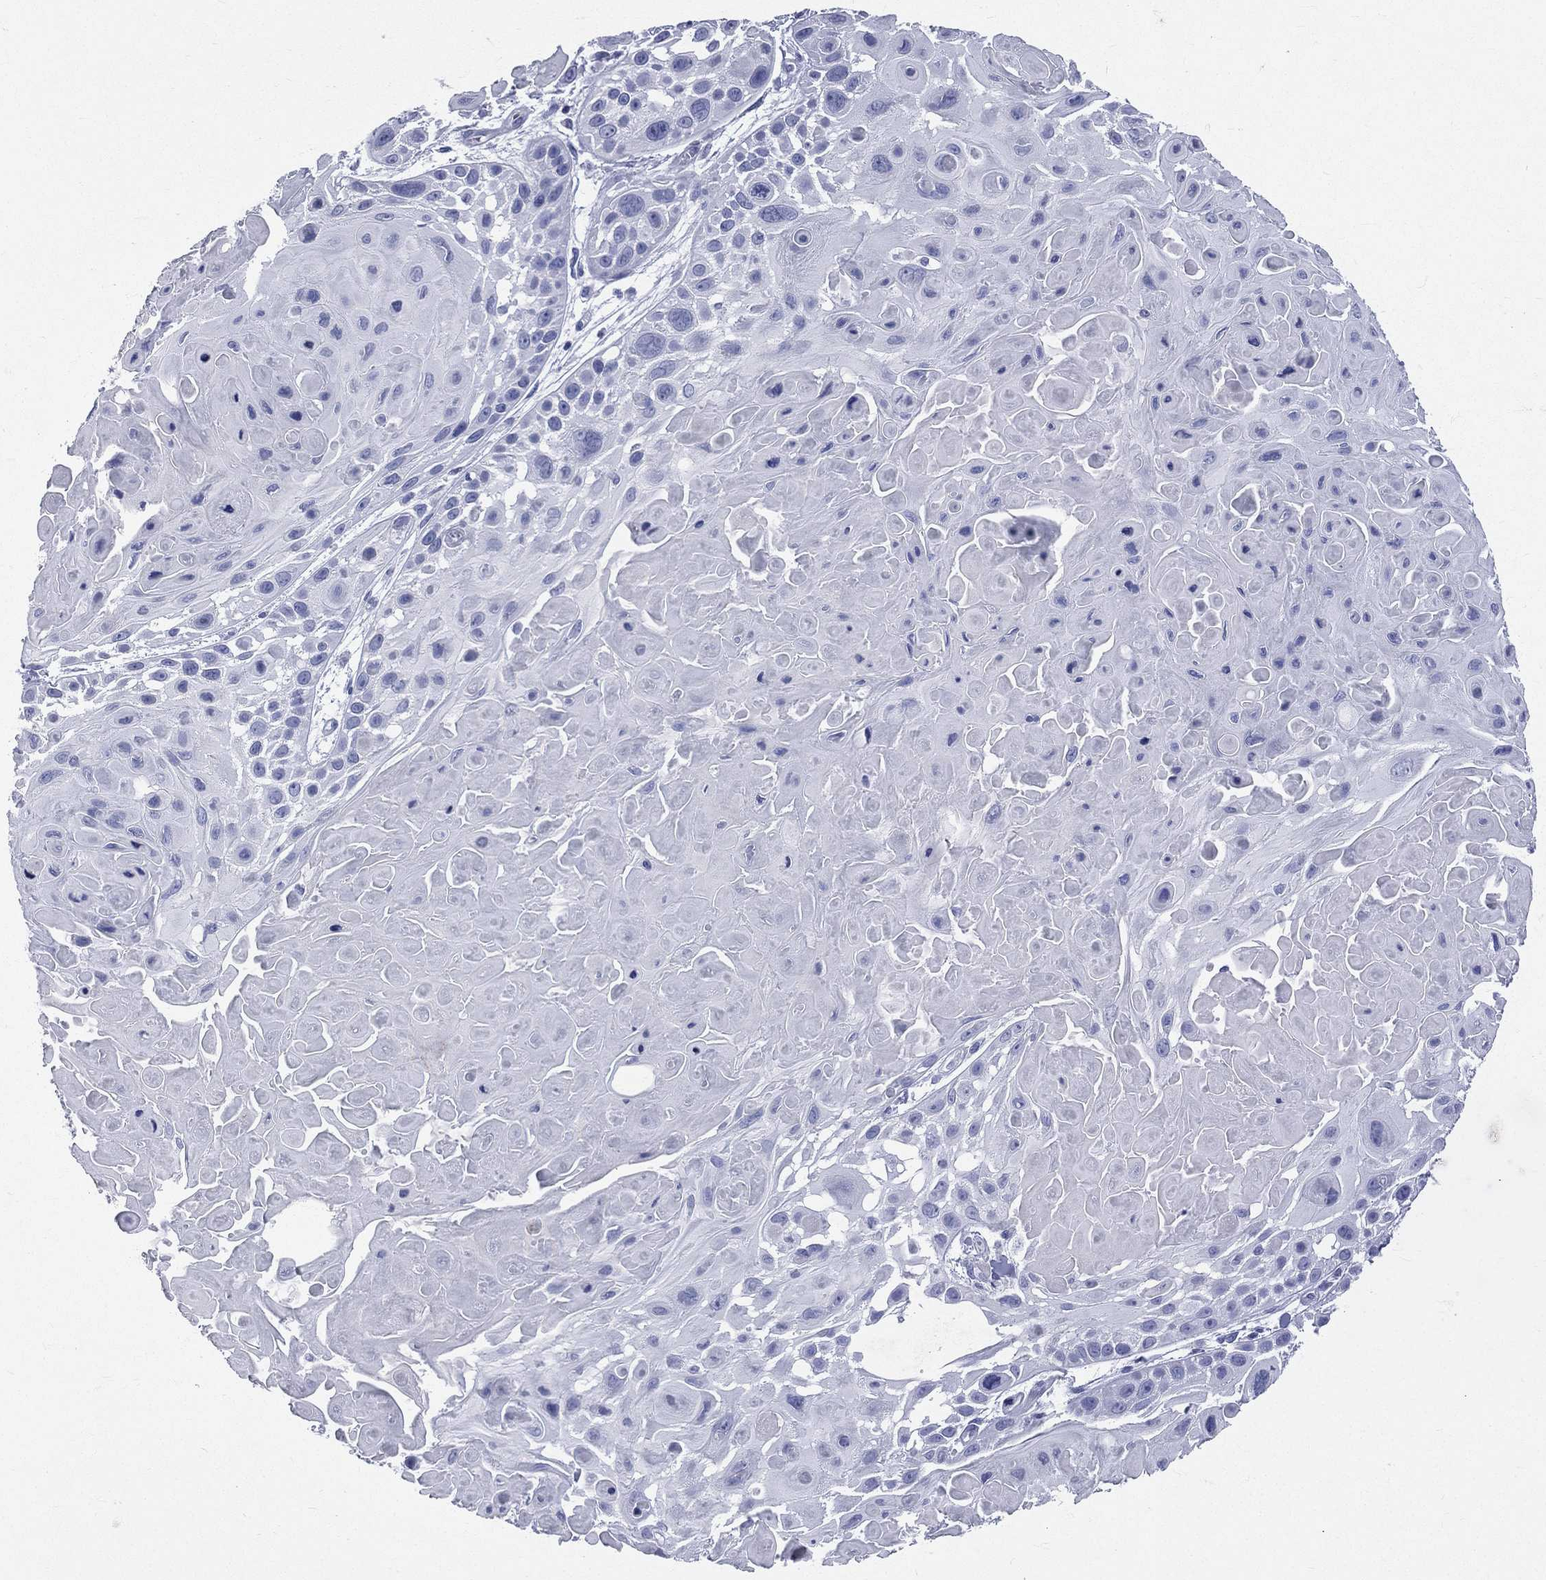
{"staining": {"intensity": "negative", "quantity": "none", "location": "none"}, "tissue": "skin cancer", "cell_type": "Tumor cells", "image_type": "cancer", "snomed": [{"axis": "morphology", "description": "Squamous cell carcinoma, NOS"}, {"axis": "topography", "description": "Skin"}, {"axis": "topography", "description": "Anal"}], "caption": "Immunohistochemistry of human squamous cell carcinoma (skin) reveals no positivity in tumor cells.", "gene": "CYLC1", "patient": {"sex": "female", "age": 75}}